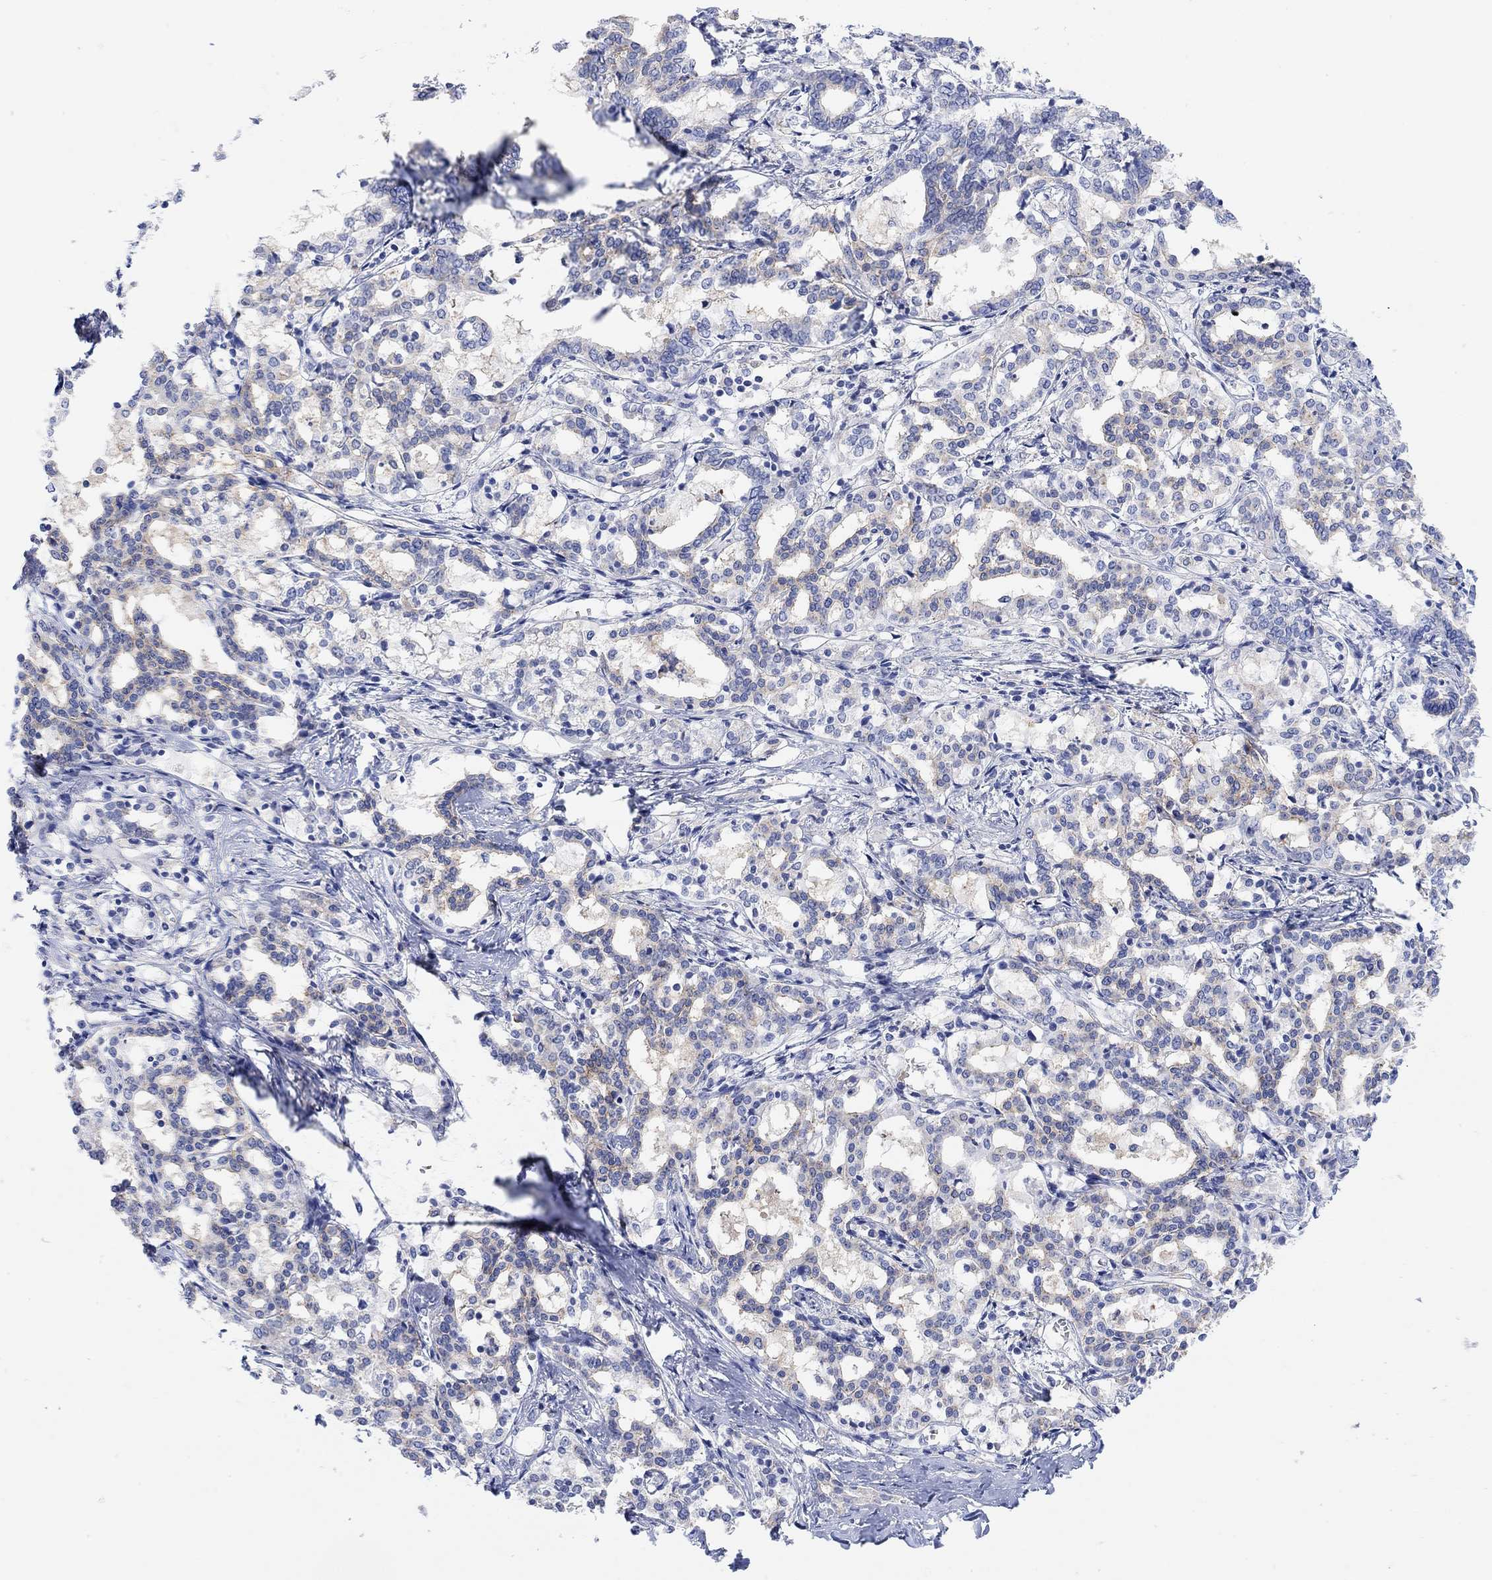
{"staining": {"intensity": "weak", "quantity": "<25%", "location": "cytoplasmic/membranous"}, "tissue": "liver cancer", "cell_type": "Tumor cells", "image_type": "cancer", "snomed": [{"axis": "morphology", "description": "Cholangiocarcinoma"}, {"axis": "topography", "description": "Liver"}], "caption": "Immunohistochemistry (IHC) of cholangiocarcinoma (liver) demonstrates no staining in tumor cells. (Brightfield microscopy of DAB (3,3'-diaminobenzidine) immunohistochemistry (IHC) at high magnification).", "gene": "RGS1", "patient": {"sex": "female", "age": 47}}